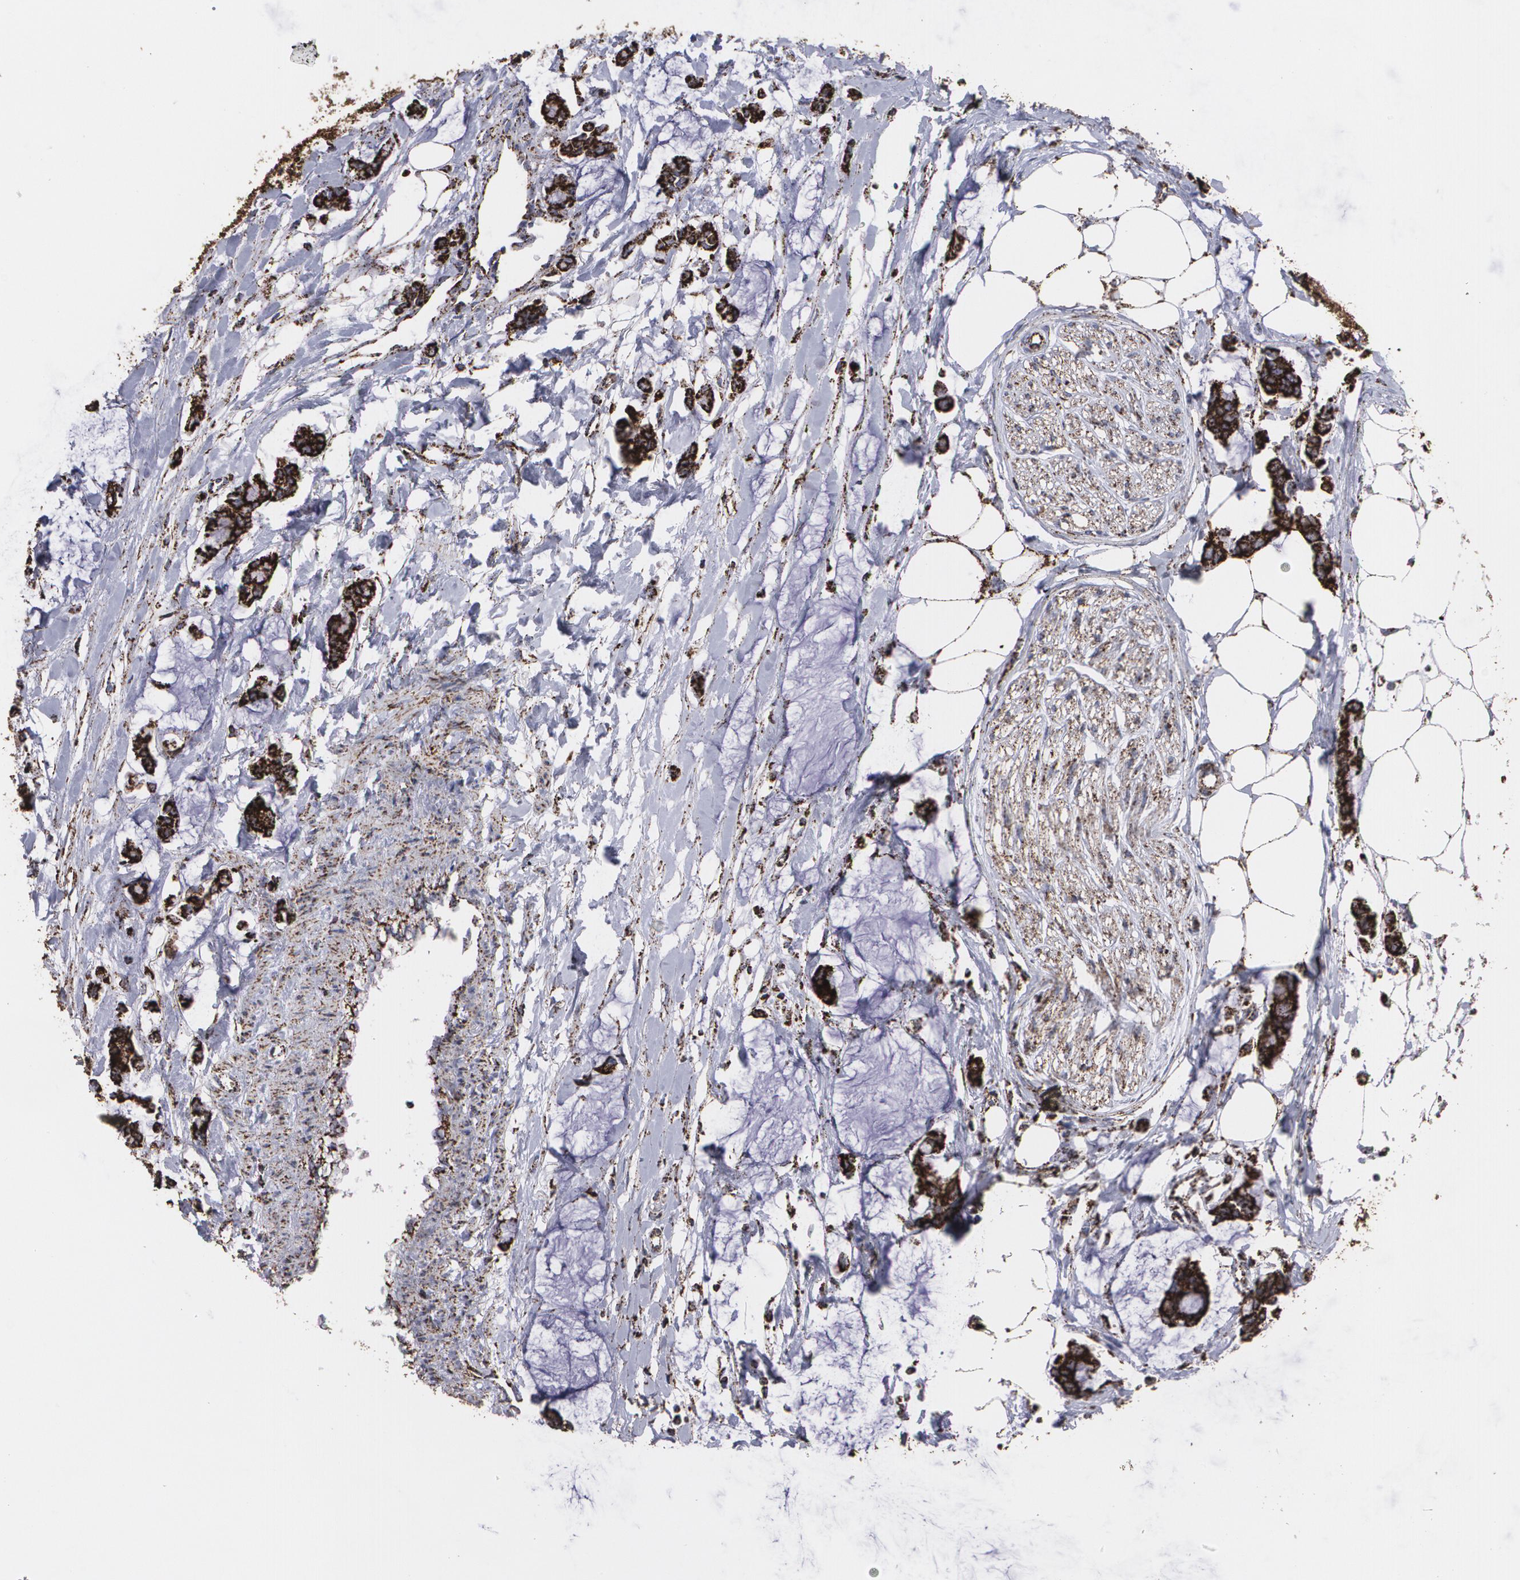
{"staining": {"intensity": "strong", "quantity": ">75%", "location": "cytoplasmic/membranous"}, "tissue": "colorectal cancer", "cell_type": "Tumor cells", "image_type": "cancer", "snomed": [{"axis": "morphology", "description": "Normal tissue, NOS"}, {"axis": "morphology", "description": "Adenocarcinoma, NOS"}, {"axis": "topography", "description": "Colon"}, {"axis": "topography", "description": "Peripheral nerve tissue"}], "caption": "Strong cytoplasmic/membranous staining for a protein is seen in approximately >75% of tumor cells of colorectal cancer (adenocarcinoma) using immunohistochemistry.", "gene": "HSPD1", "patient": {"sex": "male", "age": 14}}